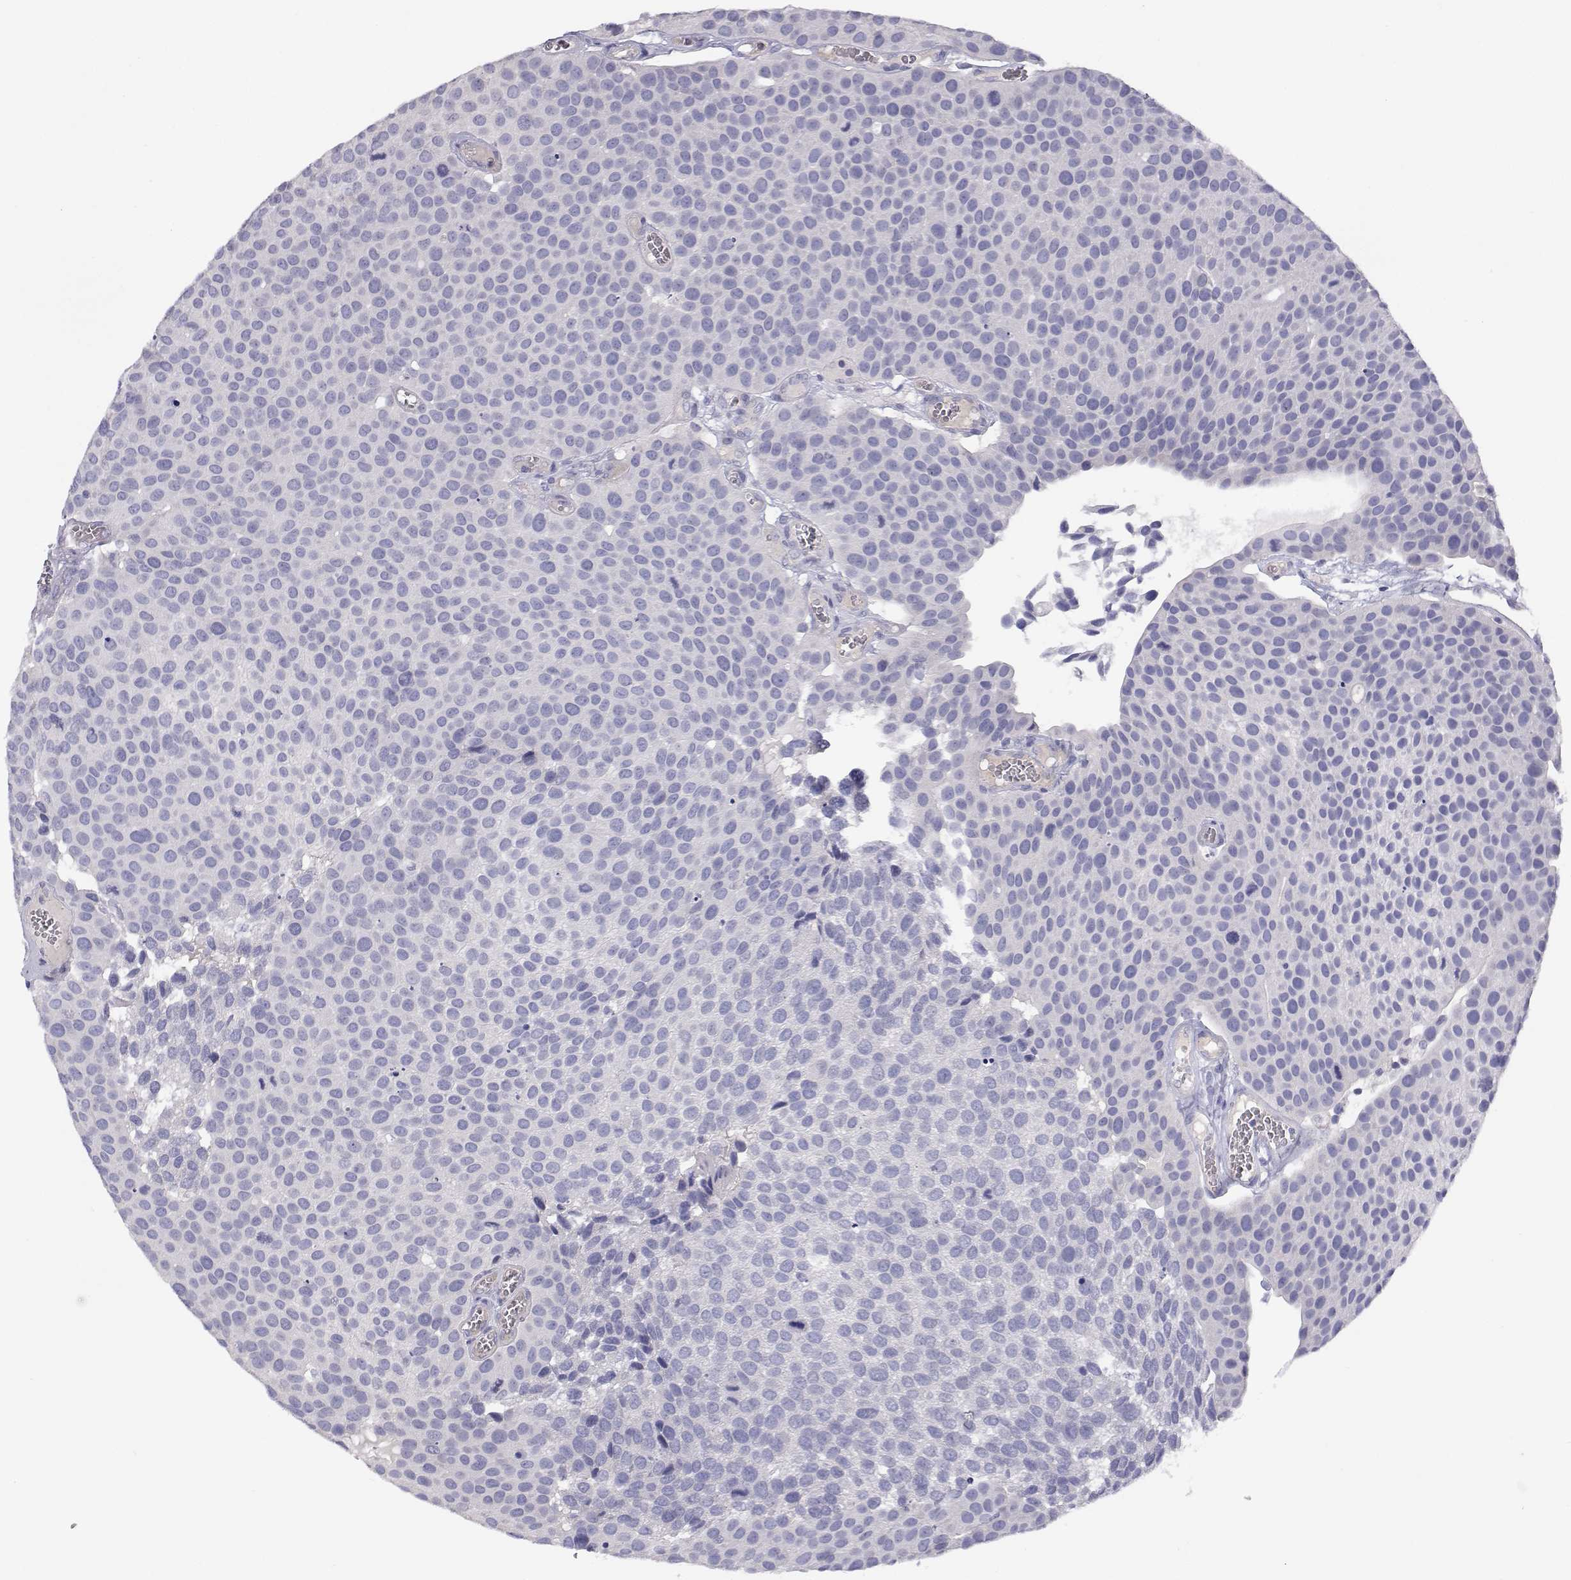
{"staining": {"intensity": "negative", "quantity": "none", "location": "none"}, "tissue": "urothelial cancer", "cell_type": "Tumor cells", "image_type": "cancer", "snomed": [{"axis": "morphology", "description": "Urothelial carcinoma, Low grade"}, {"axis": "topography", "description": "Urinary bladder"}], "caption": "Human urothelial cancer stained for a protein using IHC displays no staining in tumor cells.", "gene": "ANKRD65", "patient": {"sex": "female", "age": 69}}